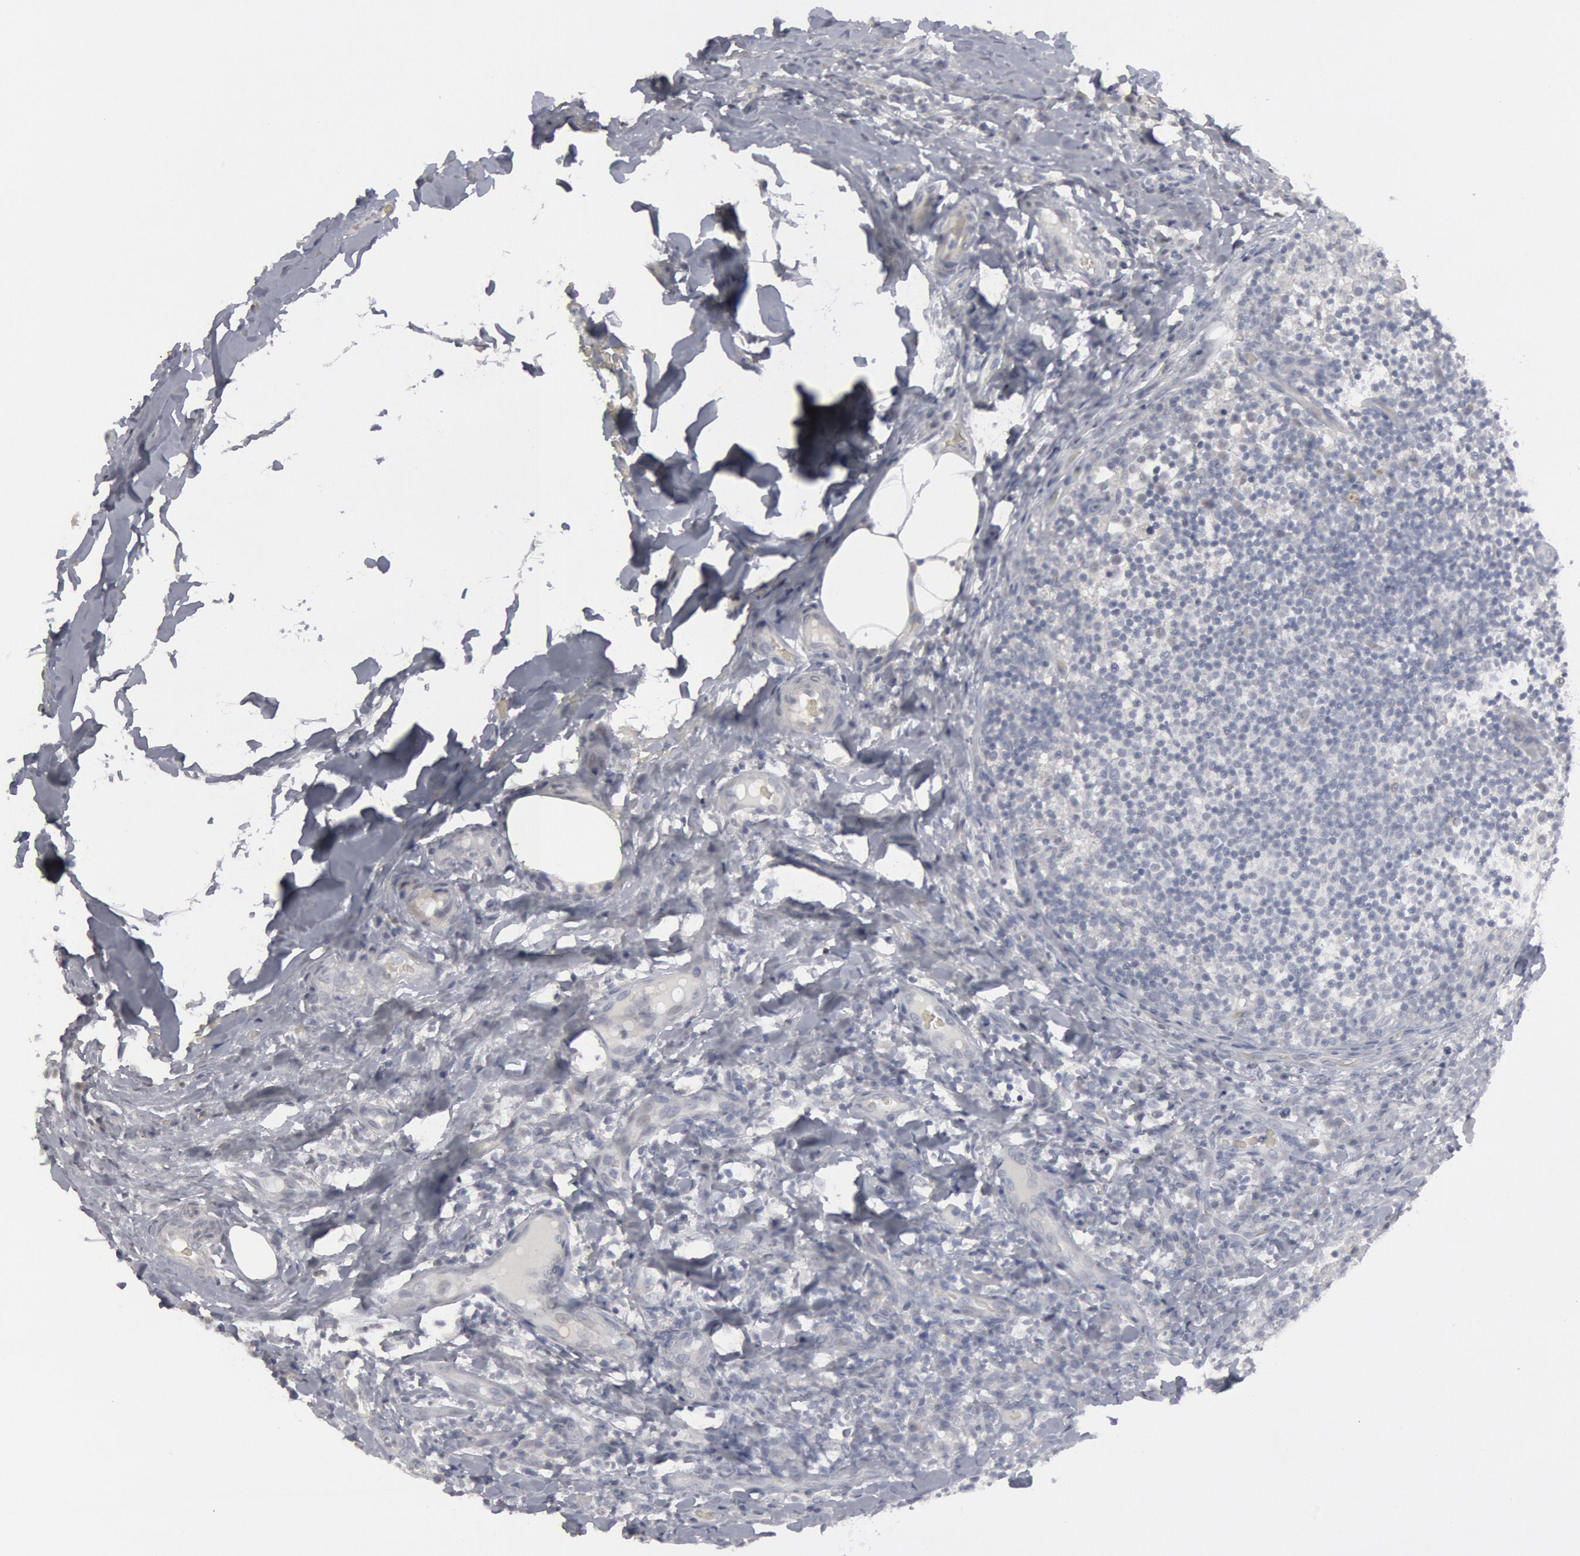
{"staining": {"intensity": "negative", "quantity": "none", "location": "none"}, "tissue": "lymph node", "cell_type": "Germinal center cells", "image_type": "normal", "snomed": [{"axis": "morphology", "description": "Normal tissue, NOS"}, {"axis": "morphology", "description": "Inflammation, NOS"}, {"axis": "topography", "description": "Lymph node"}], "caption": "Germinal center cells are negative for protein expression in unremarkable human lymph node. (DAB (3,3'-diaminobenzidine) IHC with hematoxylin counter stain).", "gene": "DMC1", "patient": {"sex": "male", "age": 46}}